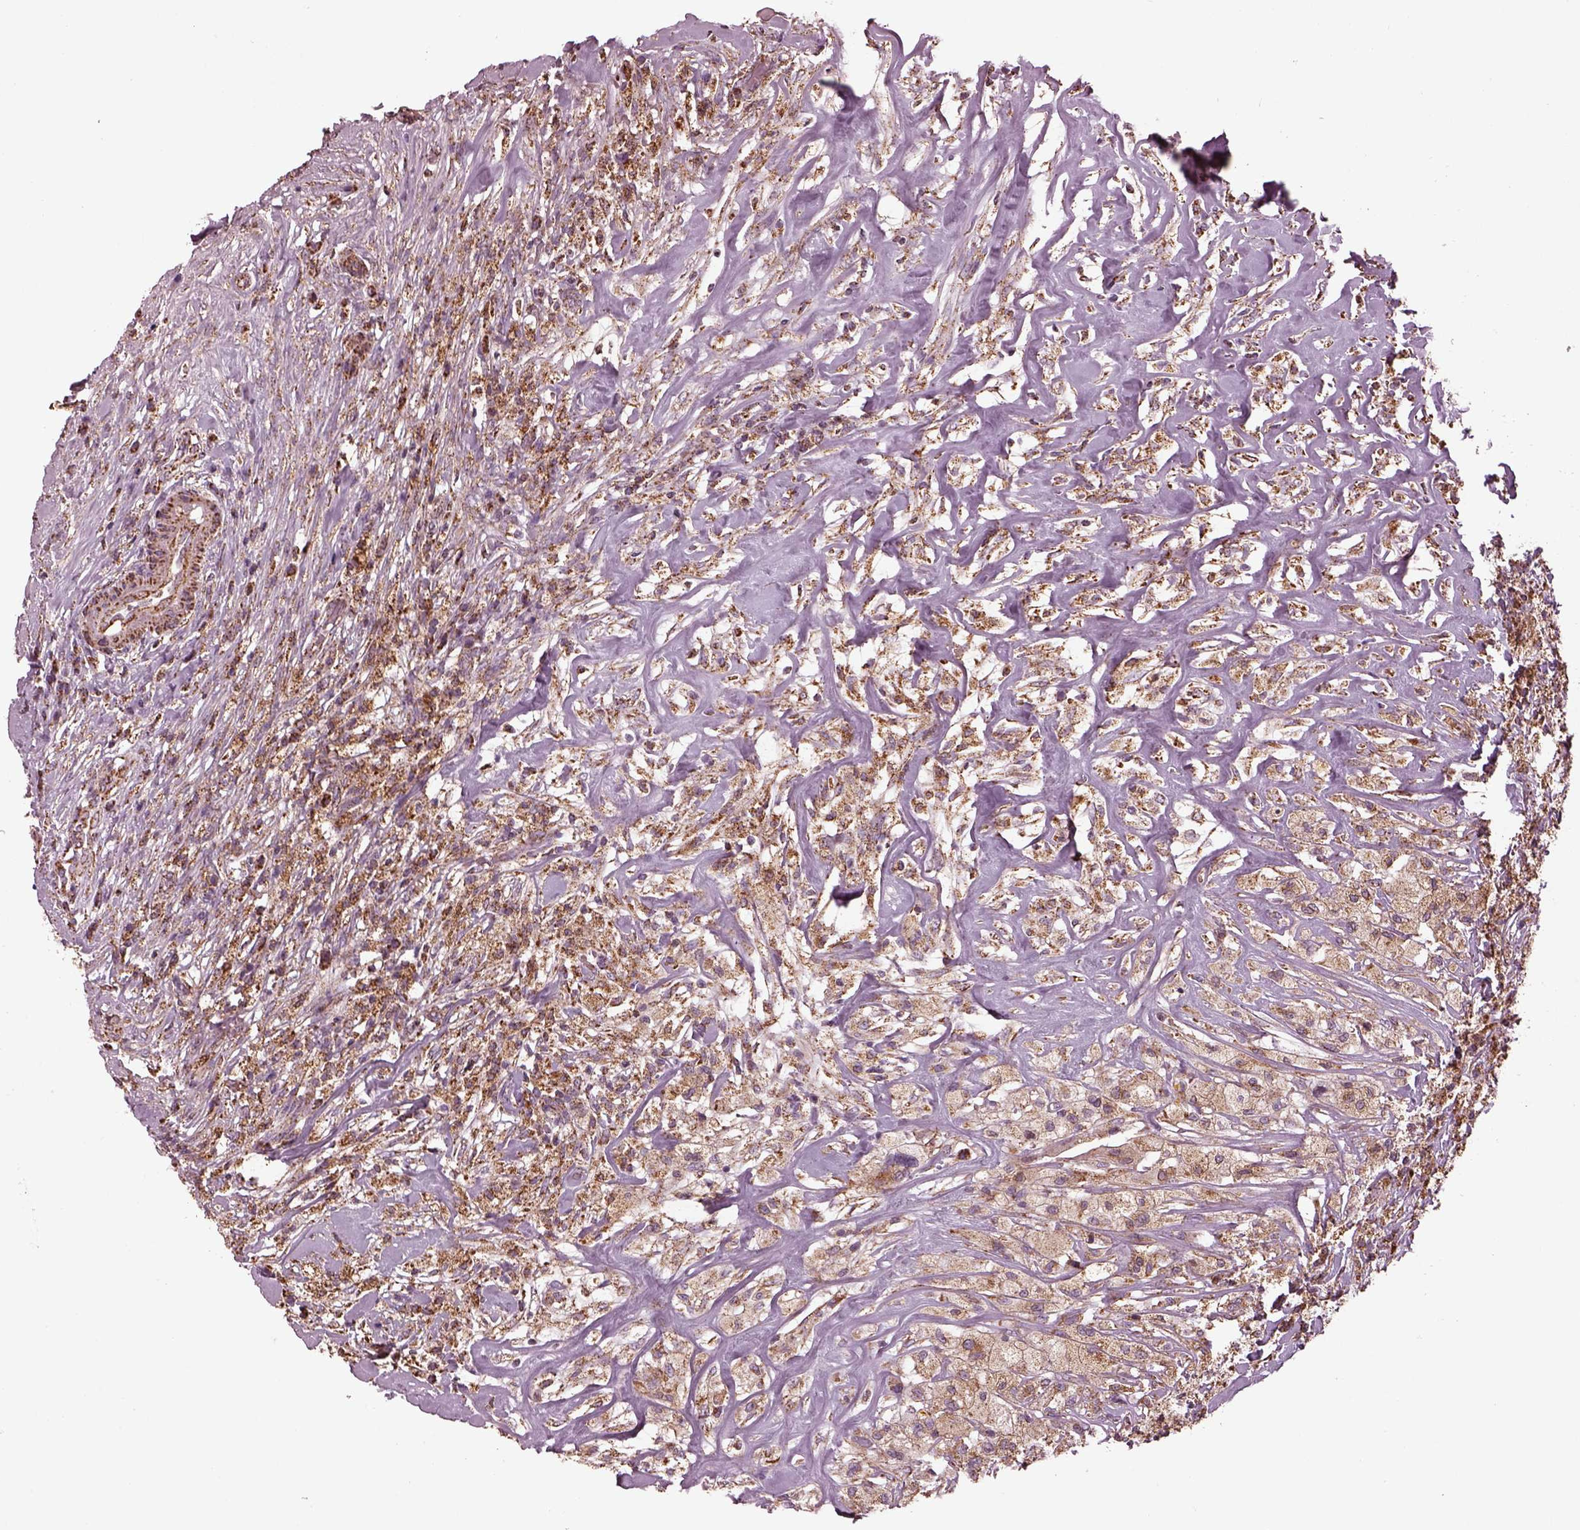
{"staining": {"intensity": "moderate", "quantity": "<25%", "location": "cytoplasmic/membranous"}, "tissue": "testis cancer", "cell_type": "Tumor cells", "image_type": "cancer", "snomed": [{"axis": "morphology", "description": "Necrosis, NOS"}, {"axis": "morphology", "description": "Carcinoma, Embryonal, NOS"}, {"axis": "topography", "description": "Testis"}], "caption": "IHC staining of testis embryonal carcinoma, which exhibits low levels of moderate cytoplasmic/membranous expression in about <25% of tumor cells indicating moderate cytoplasmic/membranous protein expression. The staining was performed using DAB (3,3'-diaminobenzidine) (brown) for protein detection and nuclei were counterstained in hematoxylin (blue).", "gene": "TMEM254", "patient": {"sex": "male", "age": 19}}